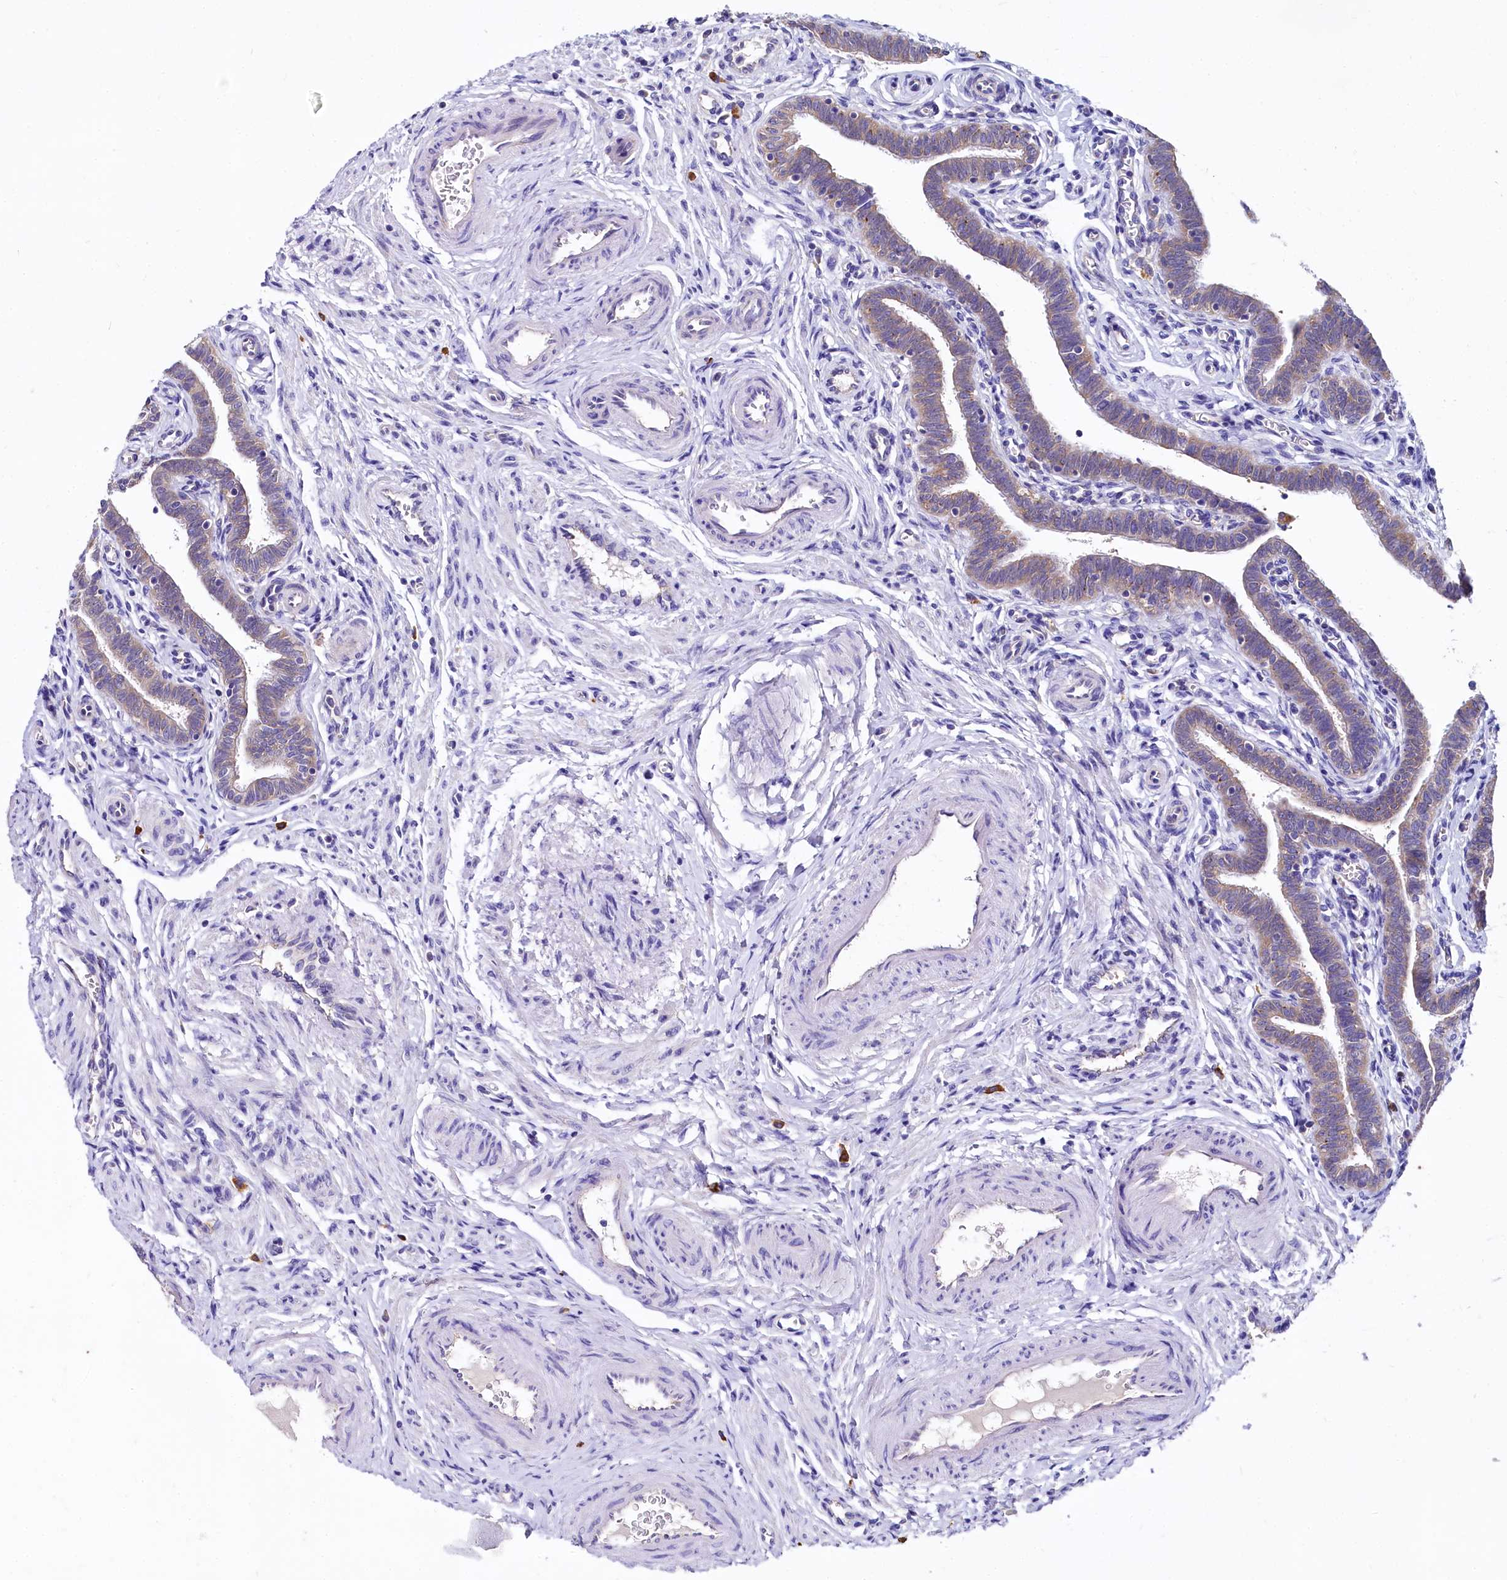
{"staining": {"intensity": "moderate", "quantity": ">75%", "location": "cytoplasmic/membranous"}, "tissue": "fallopian tube", "cell_type": "Glandular cells", "image_type": "normal", "snomed": [{"axis": "morphology", "description": "Normal tissue, NOS"}, {"axis": "topography", "description": "Fallopian tube"}], "caption": "Brown immunohistochemical staining in normal human fallopian tube reveals moderate cytoplasmic/membranous expression in approximately >75% of glandular cells. Immunohistochemistry stains the protein in brown and the nuclei are stained blue.", "gene": "QARS1", "patient": {"sex": "female", "age": 36}}